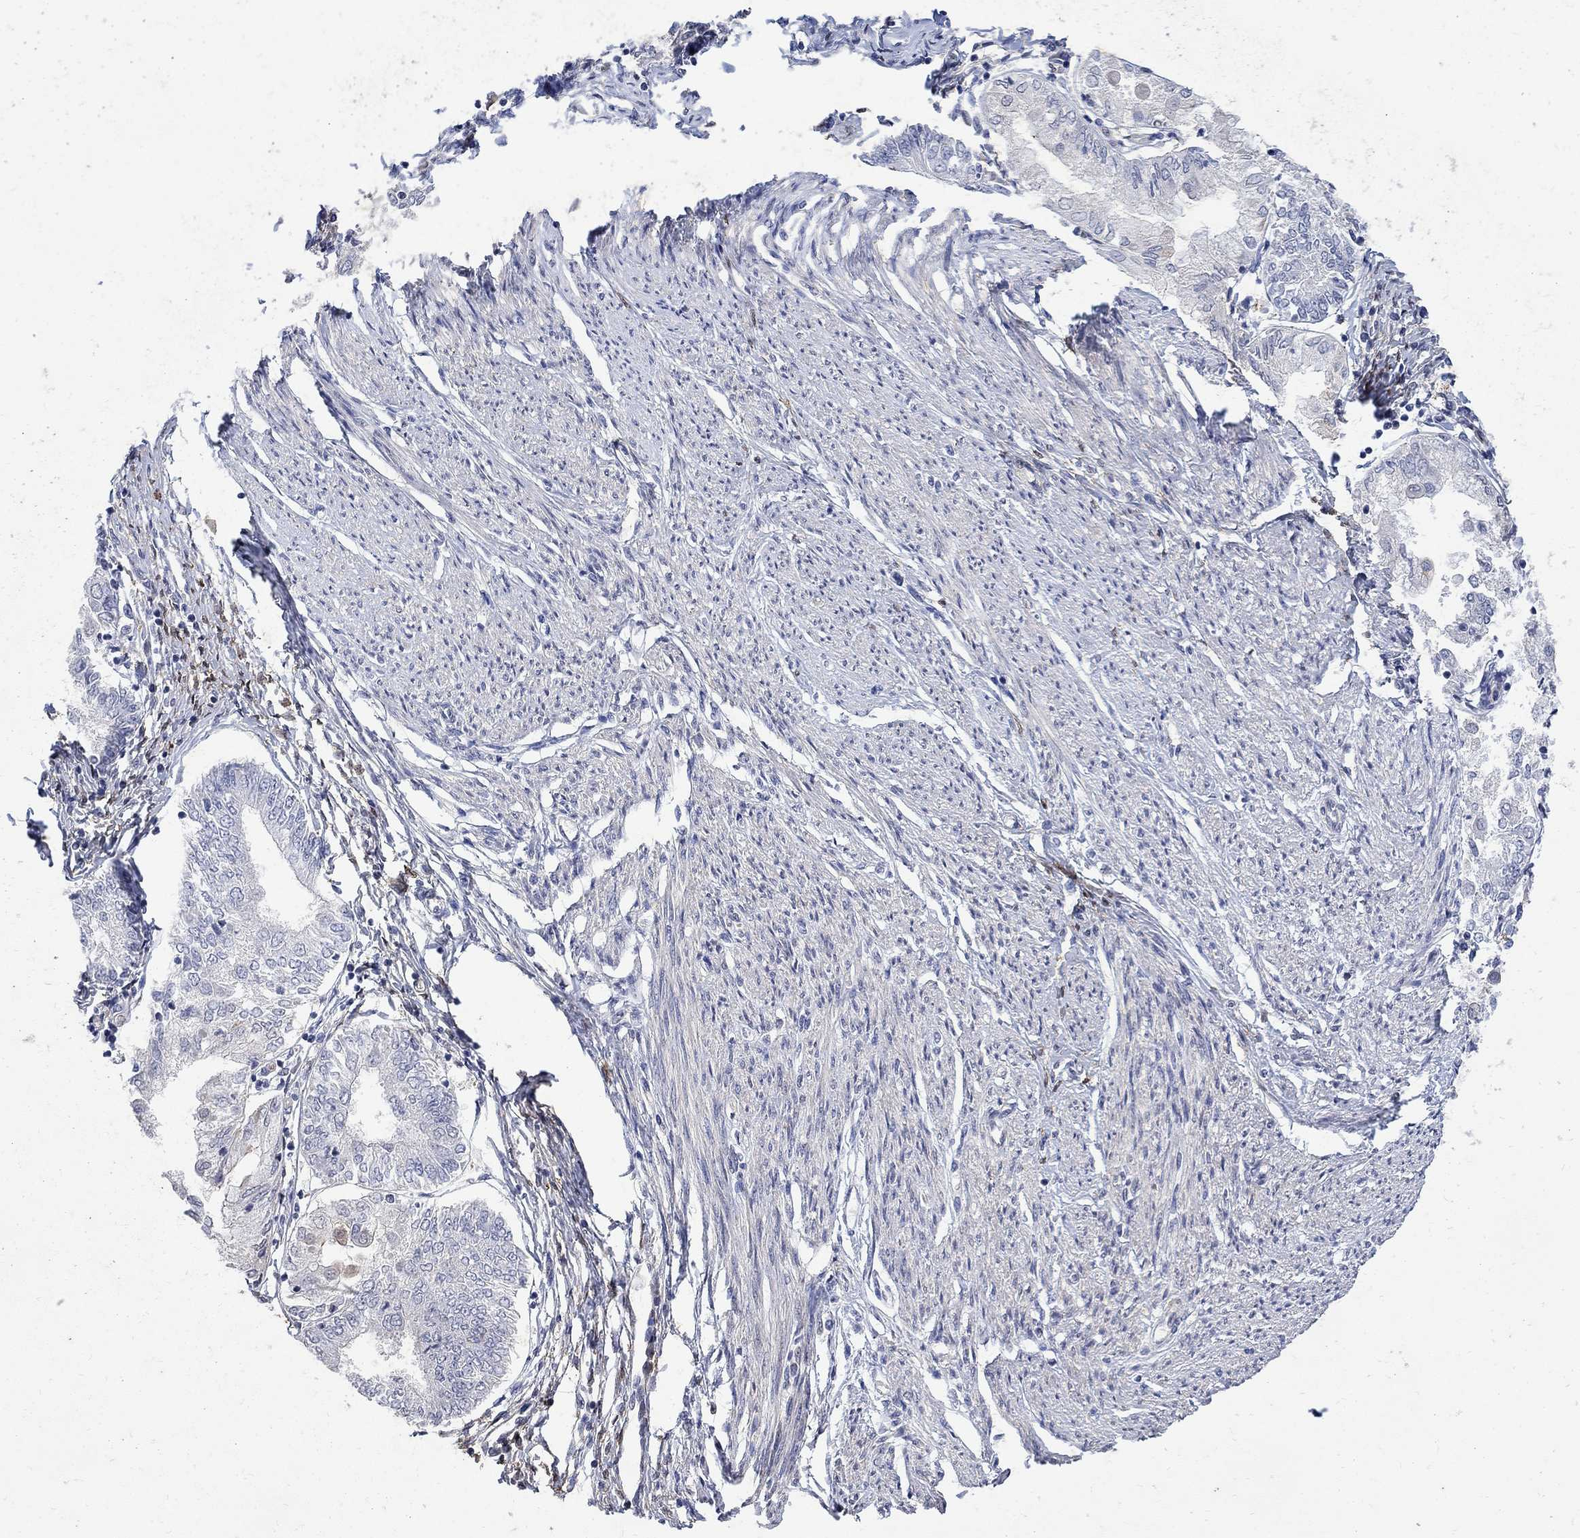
{"staining": {"intensity": "negative", "quantity": "none", "location": "none"}, "tissue": "endometrial cancer", "cell_type": "Tumor cells", "image_type": "cancer", "snomed": [{"axis": "morphology", "description": "Adenocarcinoma, NOS"}, {"axis": "topography", "description": "Endometrium"}], "caption": "Tumor cells are negative for protein expression in human endometrial cancer.", "gene": "TGM2", "patient": {"sex": "female", "age": 68}}